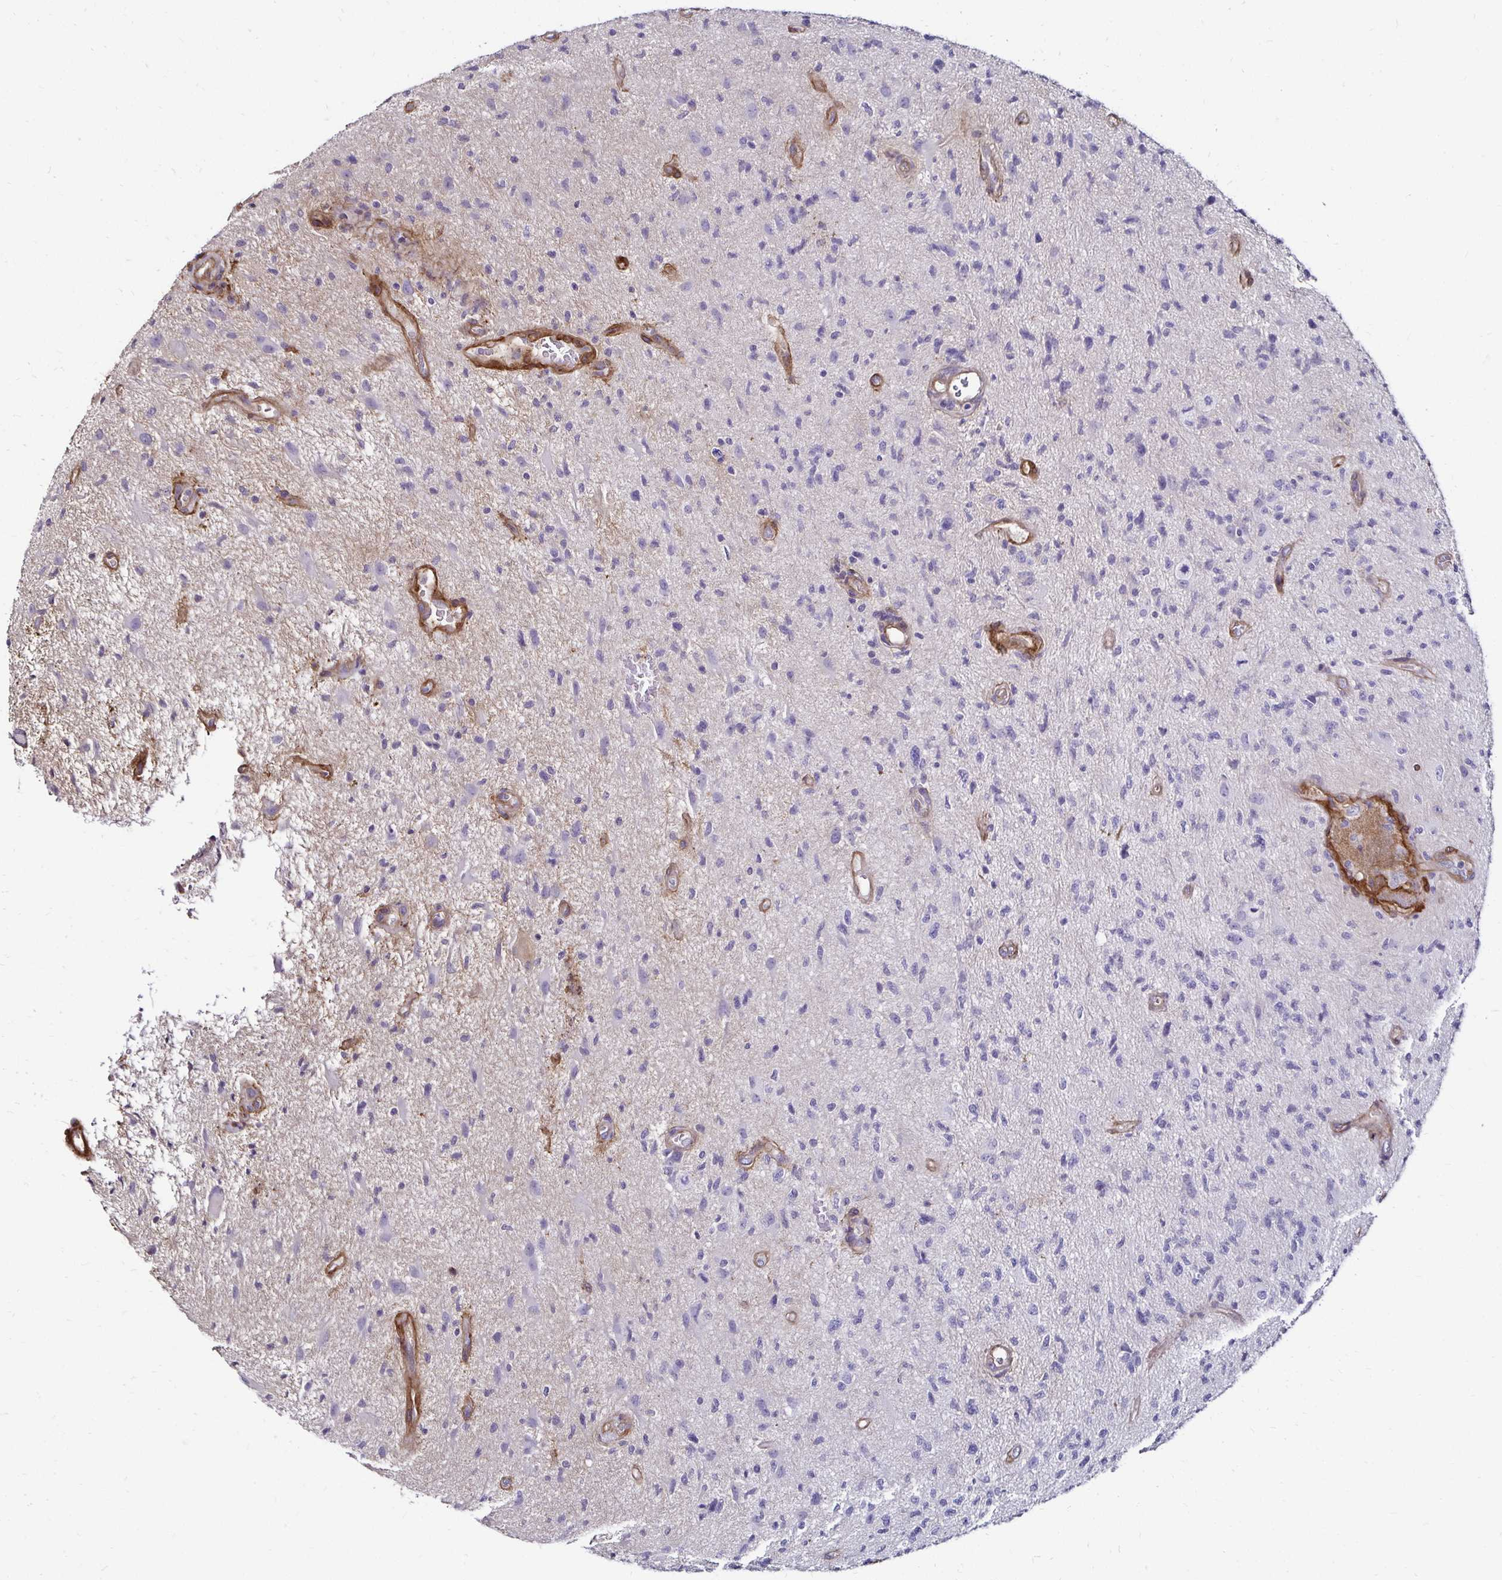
{"staining": {"intensity": "negative", "quantity": "none", "location": "none"}, "tissue": "glioma", "cell_type": "Tumor cells", "image_type": "cancer", "snomed": [{"axis": "morphology", "description": "Glioma, malignant, High grade"}, {"axis": "topography", "description": "Brain"}], "caption": "Tumor cells are negative for protein expression in human glioma.", "gene": "ITGB1", "patient": {"sex": "male", "age": 67}}